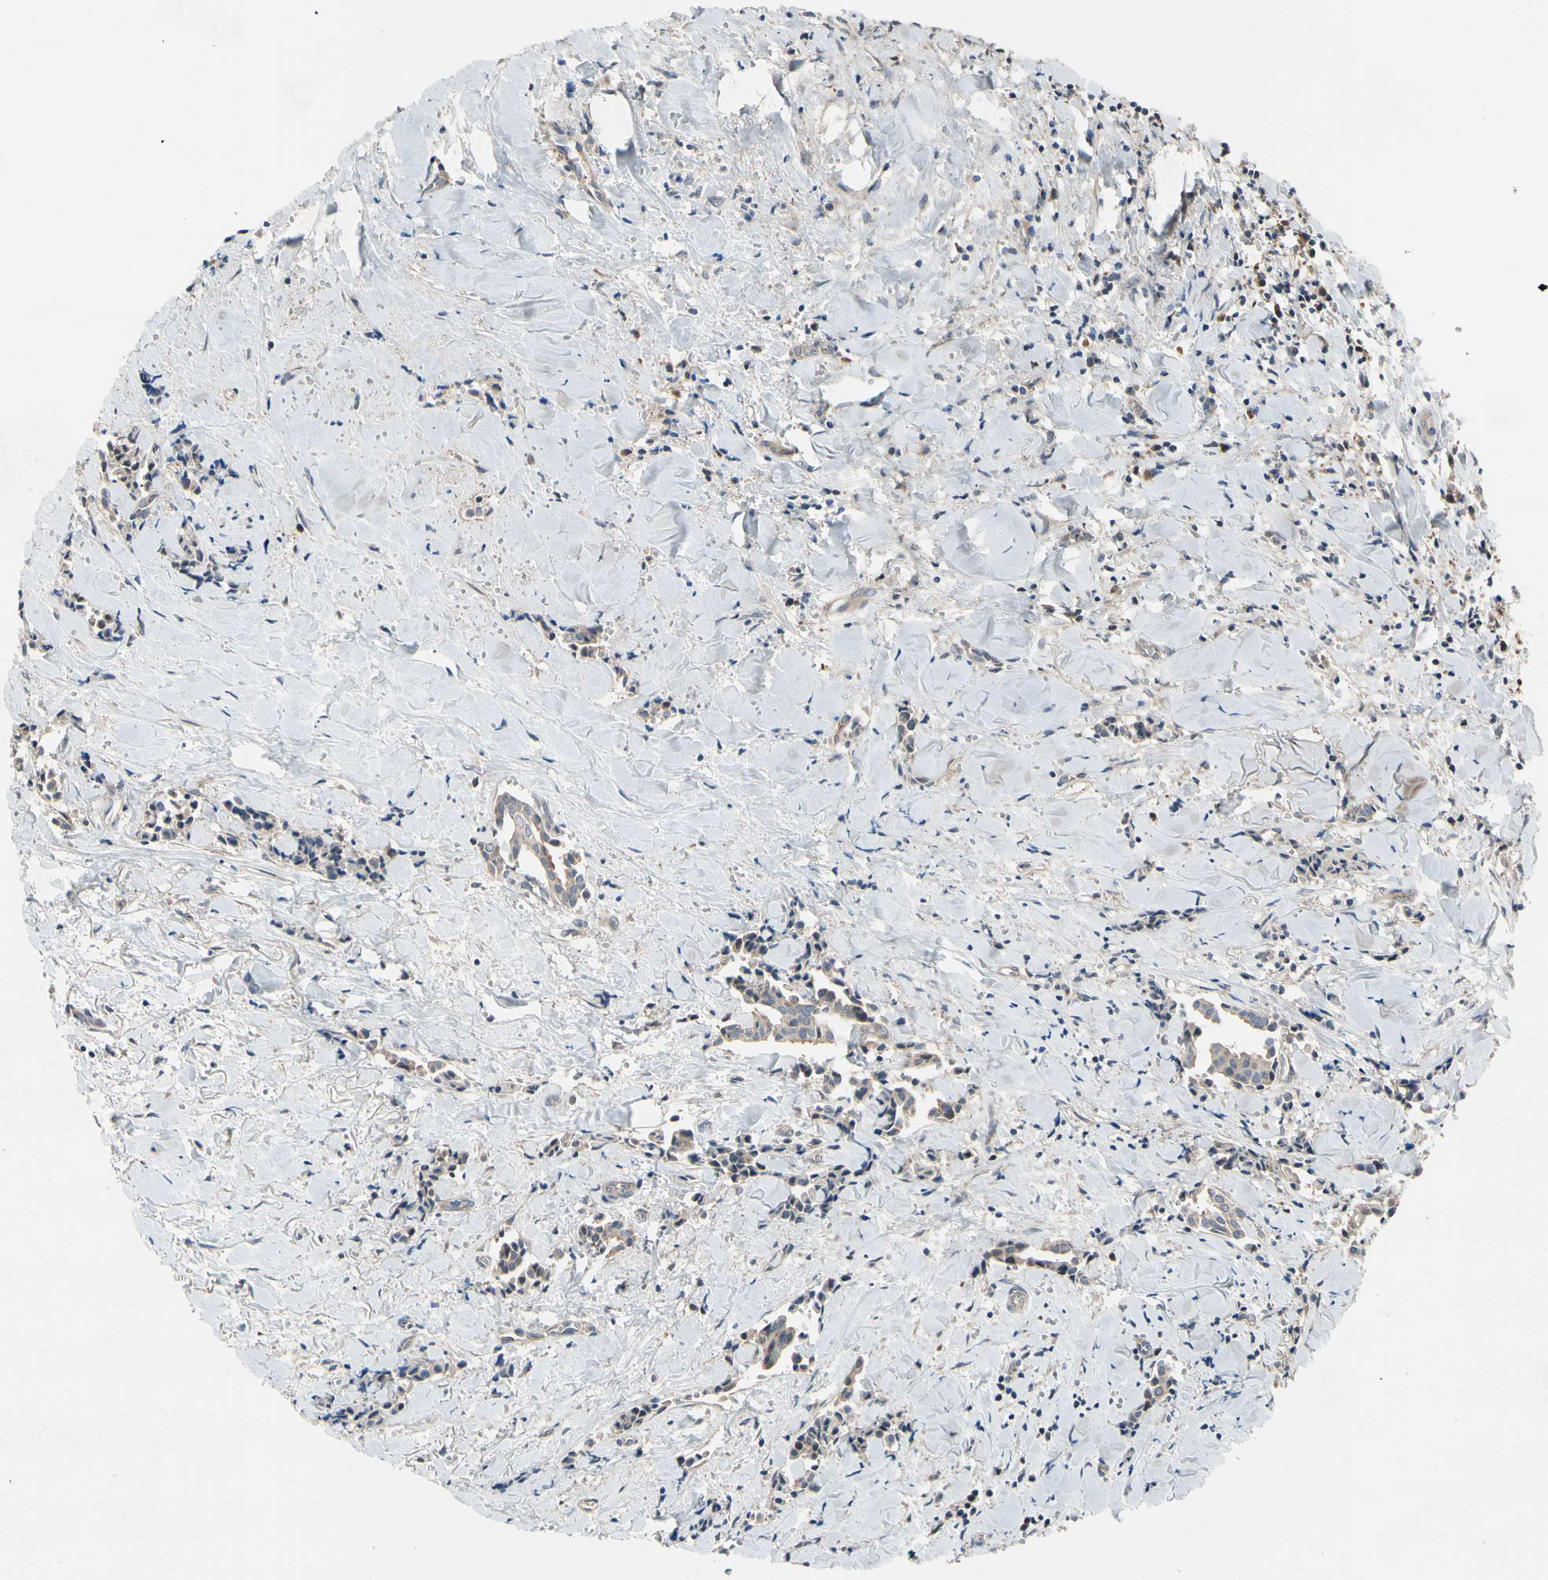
{"staining": {"intensity": "weak", "quantity": ">75%", "location": "cytoplasmic/membranous"}, "tissue": "head and neck cancer", "cell_type": "Tumor cells", "image_type": "cancer", "snomed": [{"axis": "morphology", "description": "Adenocarcinoma, NOS"}, {"axis": "topography", "description": "Salivary gland"}, {"axis": "topography", "description": "Head-Neck"}], "caption": "IHC histopathology image of neoplastic tissue: adenocarcinoma (head and neck) stained using immunohistochemistry (IHC) demonstrates low levels of weak protein expression localized specifically in the cytoplasmic/membranous of tumor cells, appearing as a cytoplasmic/membranous brown color.", "gene": "ICAM5", "patient": {"sex": "female", "age": 59}}